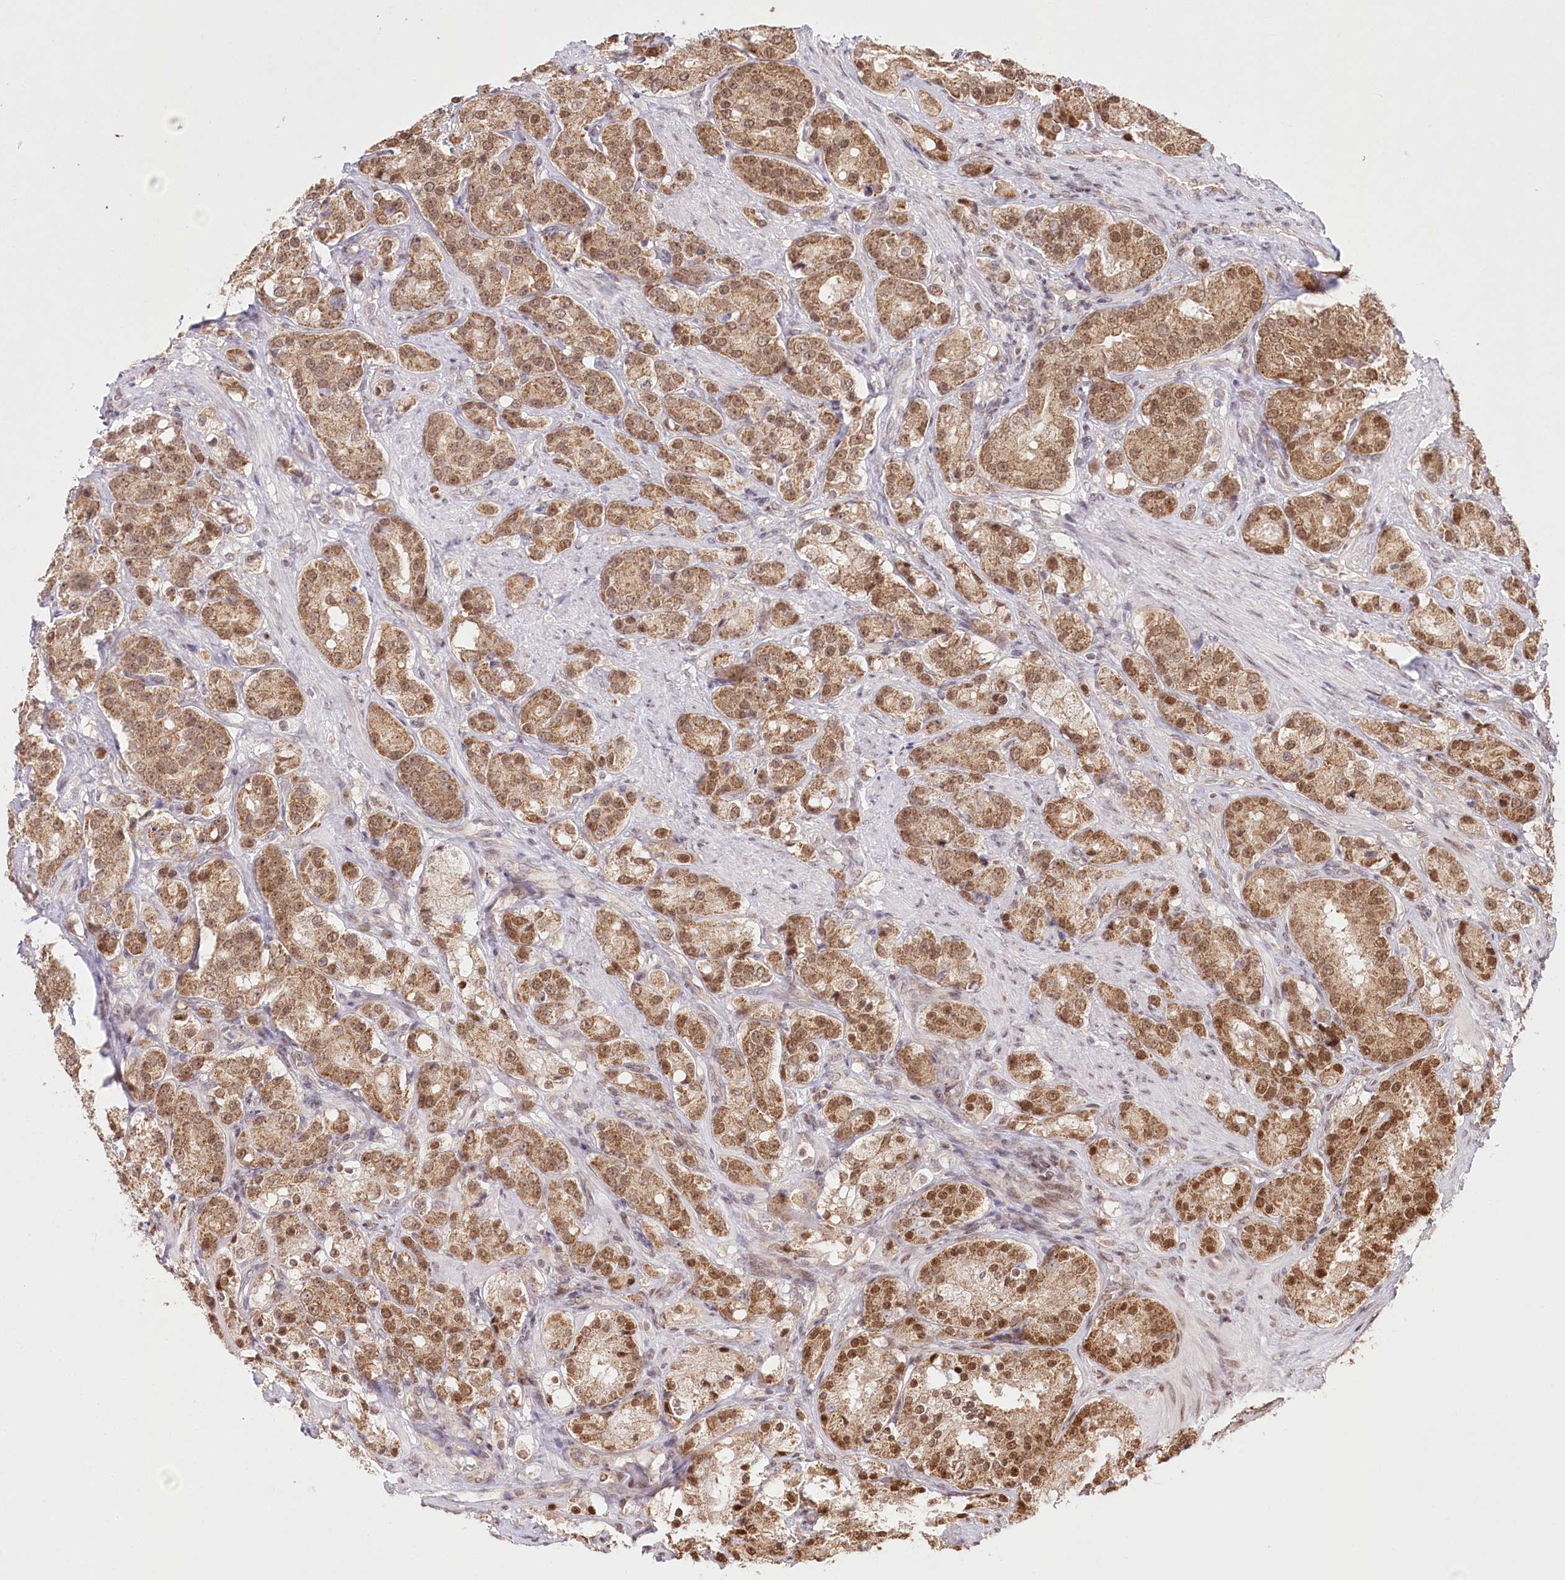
{"staining": {"intensity": "moderate", "quantity": ">75%", "location": "cytoplasmic/membranous,nuclear"}, "tissue": "prostate cancer", "cell_type": "Tumor cells", "image_type": "cancer", "snomed": [{"axis": "morphology", "description": "Adenocarcinoma, High grade"}, {"axis": "topography", "description": "Prostate"}], "caption": "Immunohistochemistry (DAB) staining of prostate adenocarcinoma (high-grade) exhibits moderate cytoplasmic/membranous and nuclear protein staining in approximately >75% of tumor cells. Nuclei are stained in blue.", "gene": "PYURF", "patient": {"sex": "male", "age": 60}}